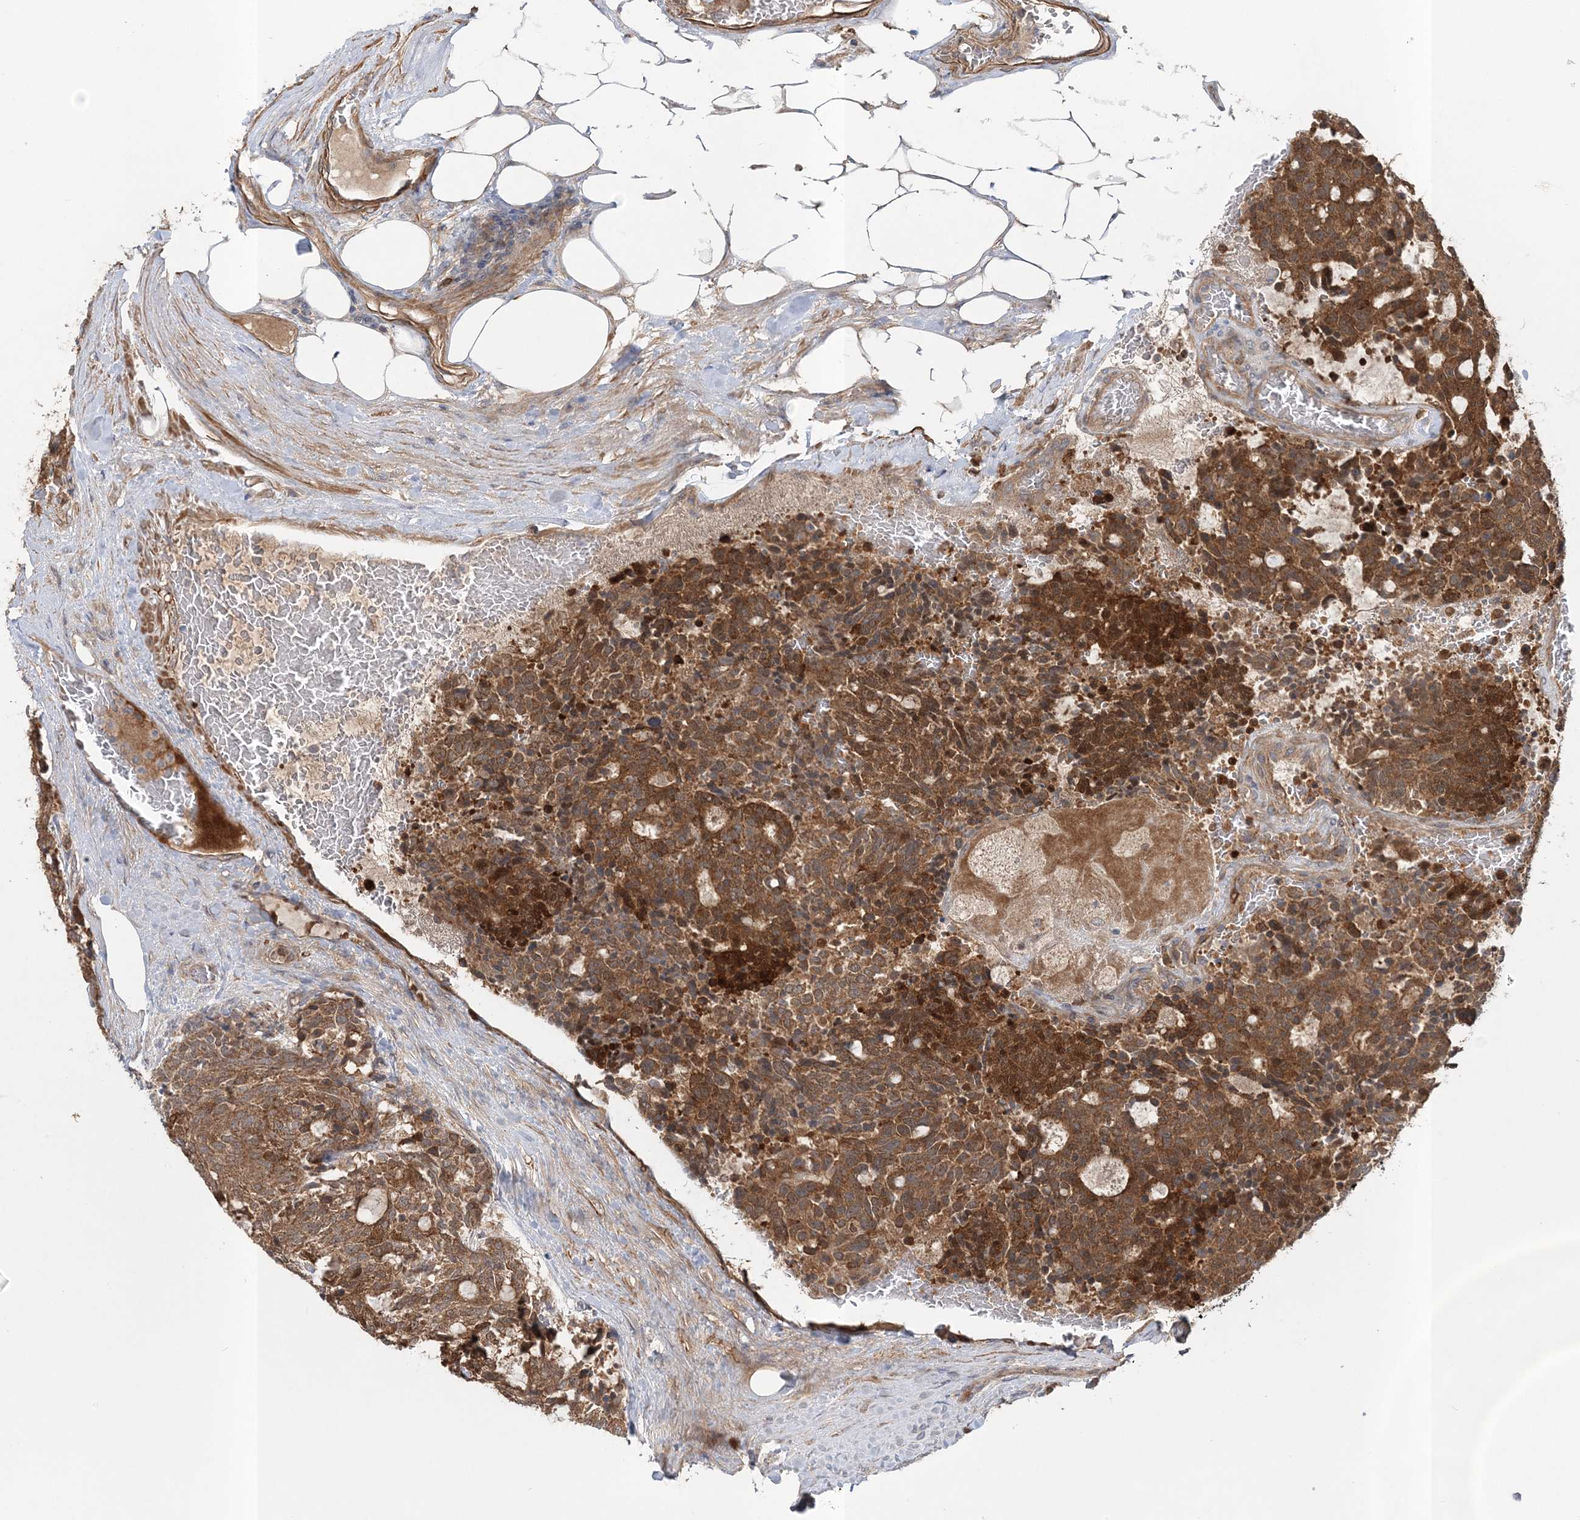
{"staining": {"intensity": "moderate", "quantity": ">75%", "location": "cytoplasmic/membranous"}, "tissue": "carcinoid", "cell_type": "Tumor cells", "image_type": "cancer", "snomed": [{"axis": "morphology", "description": "Carcinoid, malignant, NOS"}, {"axis": "topography", "description": "Pancreas"}], "caption": "About >75% of tumor cells in carcinoid (malignant) reveal moderate cytoplasmic/membranous protein positivity as visualized by brown immunohistochemical staining.", "gene": "MOCS2", "patient": {"sex": "female", "age": 54}}